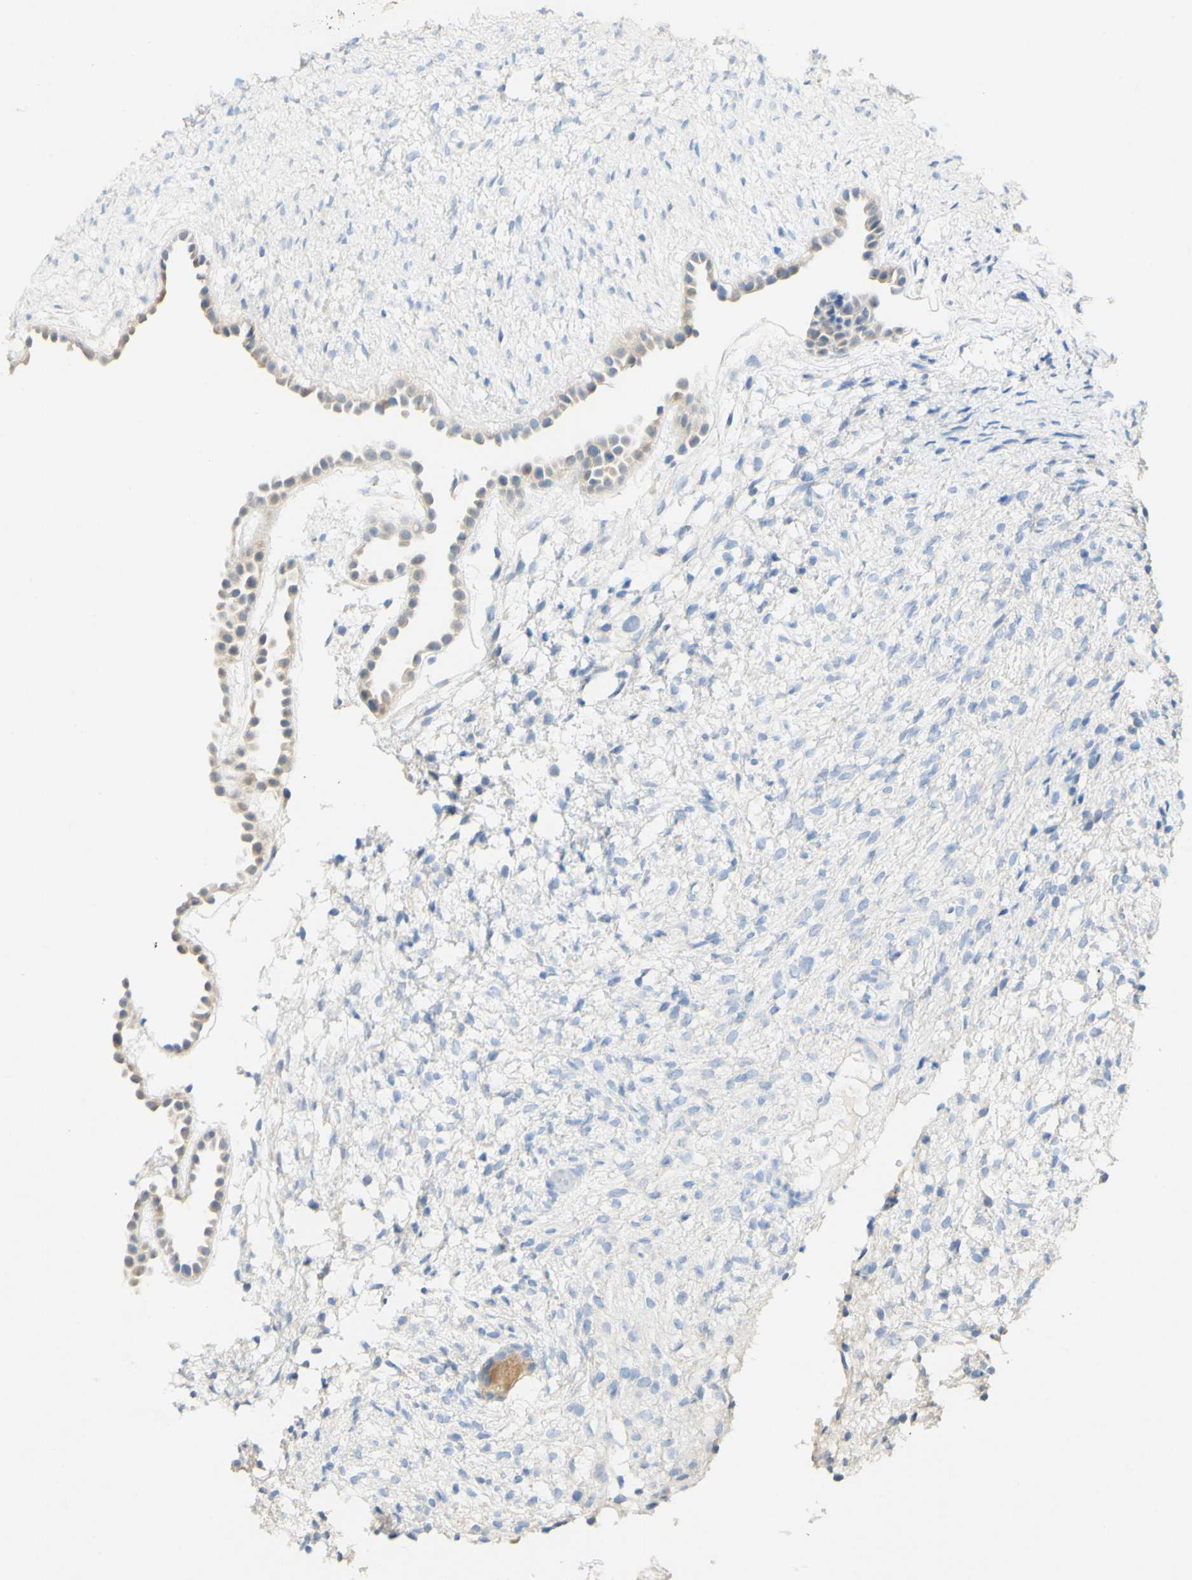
{"staining": {"intensity": "moderate", "quantity": "<25%", "location": "cytoplasmic/membranous"}, "tissue": "ovary", "cell_type": "Follicle cells", "image_type": "normal", "snomed": [{"axis": "morphology", "description": "Normal tissue, NOS"}, {"axis": "morphology", "description": "Cyst, NOS"}, {"axis": "topography", "description": "Ovary"}], "caption": "Immunohistochemical staining of unremarkable ovary reveals <25% levels of moderate cytoplasmic/membranous protein staining in about <25% of follicle cells. Using DAB (brown) and hematoxylin (blue) stains, captured at high magnification using brightfield microscopy.", "gene": "FGF4", "patient": {"sex": "female", "age": 18}}